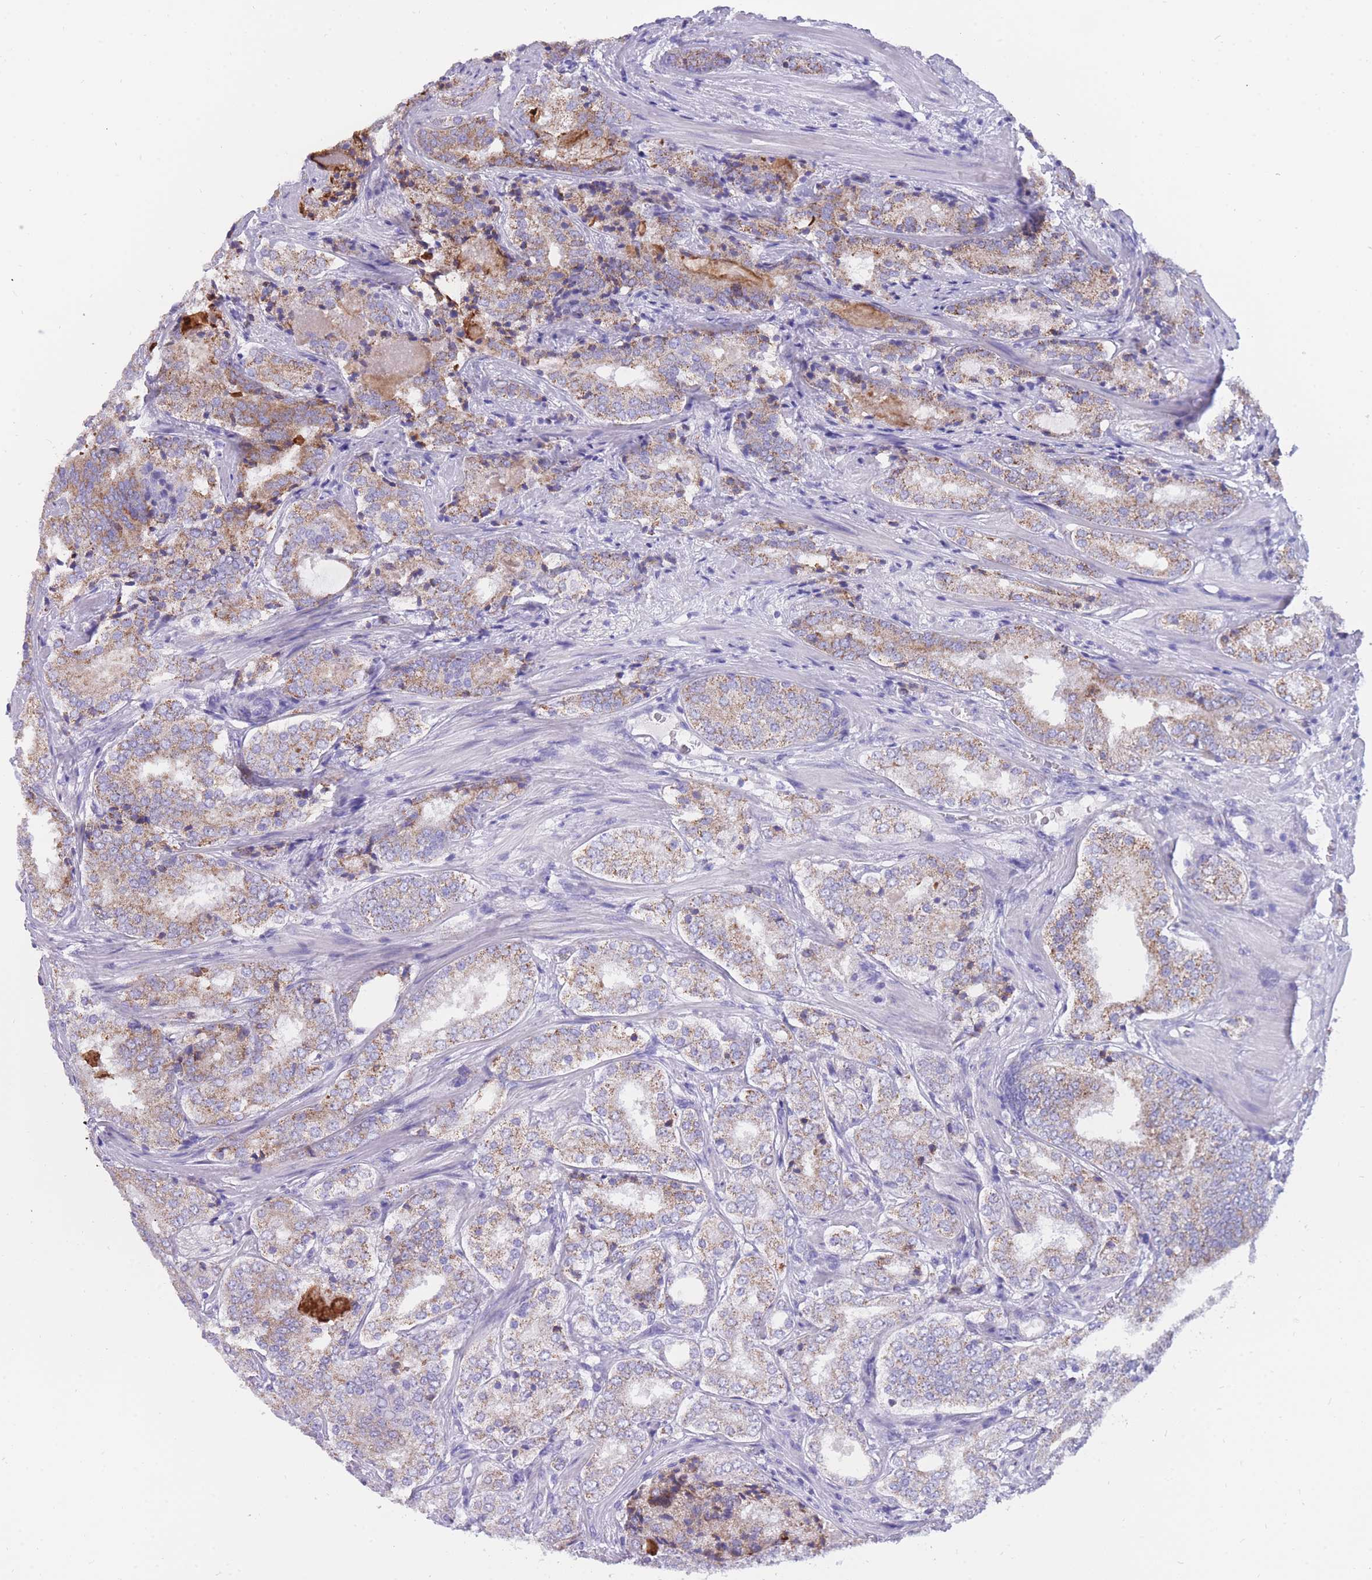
{"staining": {"intensity": "weak", "quantity": "25%-75%", "location": "cytoplasmic/membranous"}, "tissue": "prostate cancer", "cell_type": "Tumor cells", "image_type": "cancer", "snomed": [{"axis": "morphology", "description": "Adenocarcinoma, High grade"}, {"axis": "topography", "description": "Prostate"}], "caption": "The image demonstrates a brown stain indicating the presence of a protein in the cytoplasmic/membranous of tumor cells in prostate adenocarcinoma (high-grade).", "gene": "INTS2", "patient": {"sex": "male", "age": 63}}